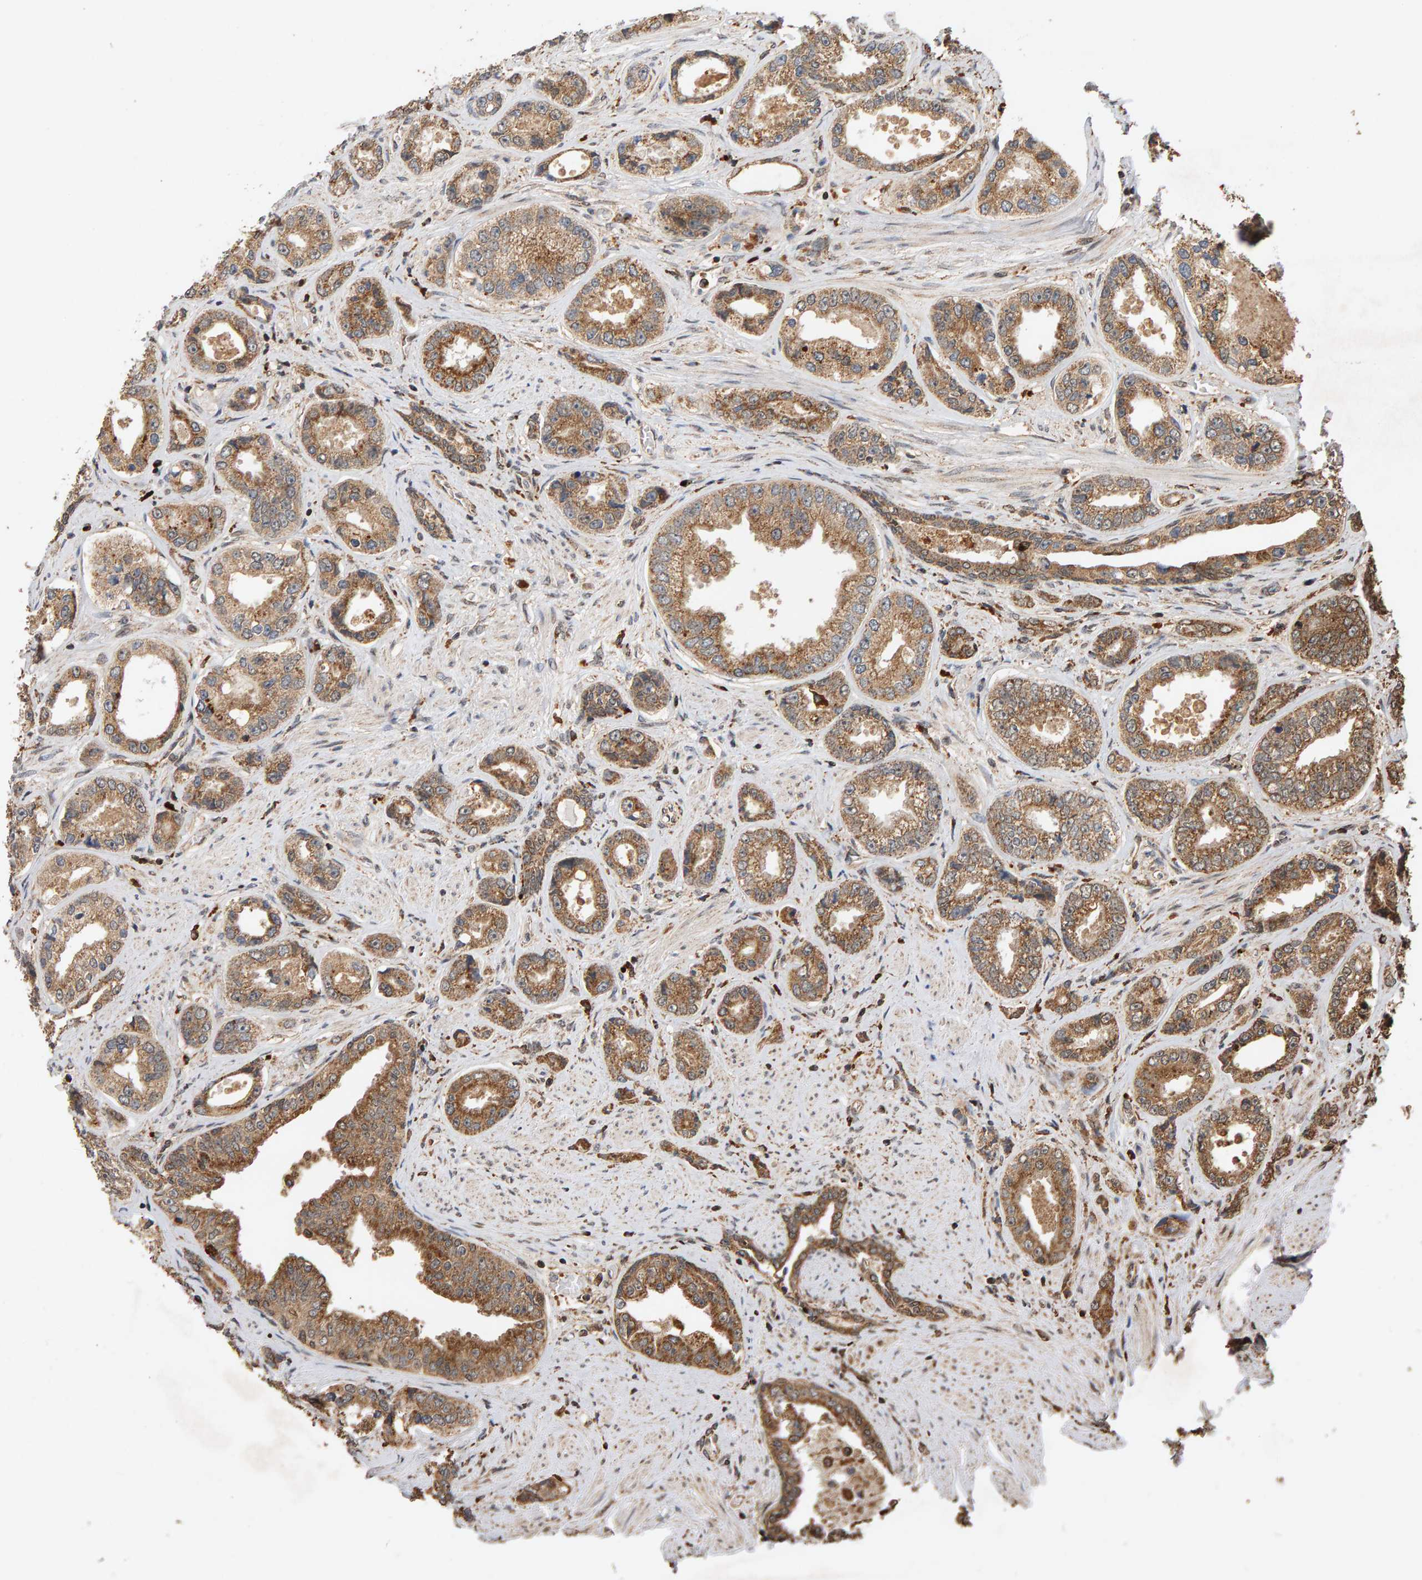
{"staining": {"intensity": "moderate", "quantity": ">75%", "location": "cytoplasmic/membranous"}, "tissue": "prostate cancer", "cell_type": "Tumor cells", "image_type": "cancer", "snomed": [{"axis": "morphology", "description": "Adenocarcinoma, High grade"}, {"axis": "topography", "description": "Prostate"}], "caption": "Adenocarcinoma (high-grade) (prostate) stained with a brown dye demonstrates moderate cytoplasmic/membranous positive staining in approximately >75% of tumor cells.", "gene": "GSTK1", "patient": {"sex": "male", "age": 61}}